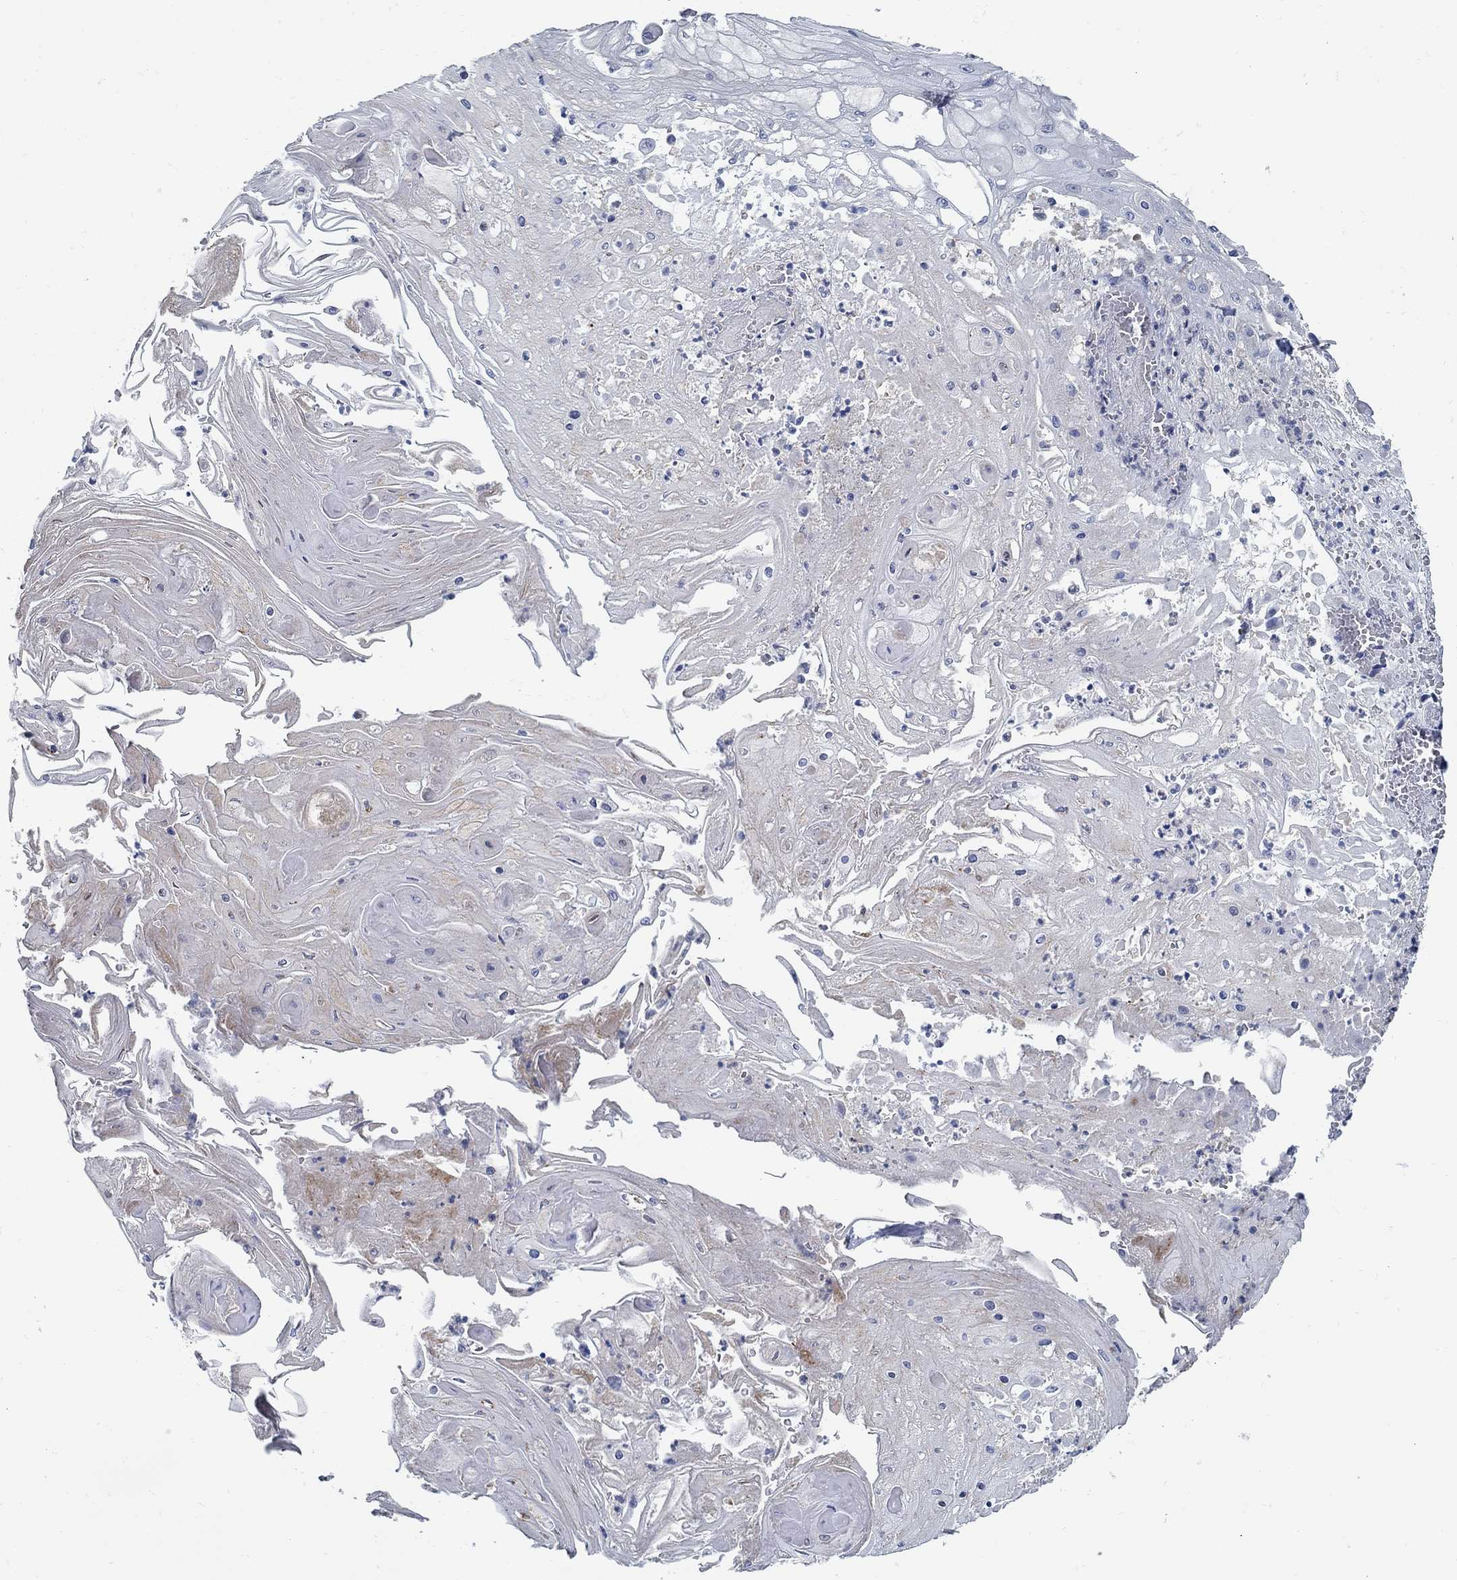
{"staining": {"intensity": "weak", "quantity": "<25%", "location": "cytoplasmic/membranous"}, "tissue": "skin cancer", "cell_type": "Tumor cells", "image_type": "cancer", "snomed": [{"axis": "morphology", "description": "Squamous cell carcinoma, NOS"}, {"axis": "topography", "description": "Skin"}], "caption": "This photomicrograph is of squamous cell carcinoma (skin) stained with immunohistochemistry (IHC) to label a protein in brown with the nuclei are counter-stained blue. There is no positivity in tumor cells. (DAB immunohistochemistry (IHC), high magnification).", "gene": "PCDH11X", "patient": {"sex": "male", "age": 70}}